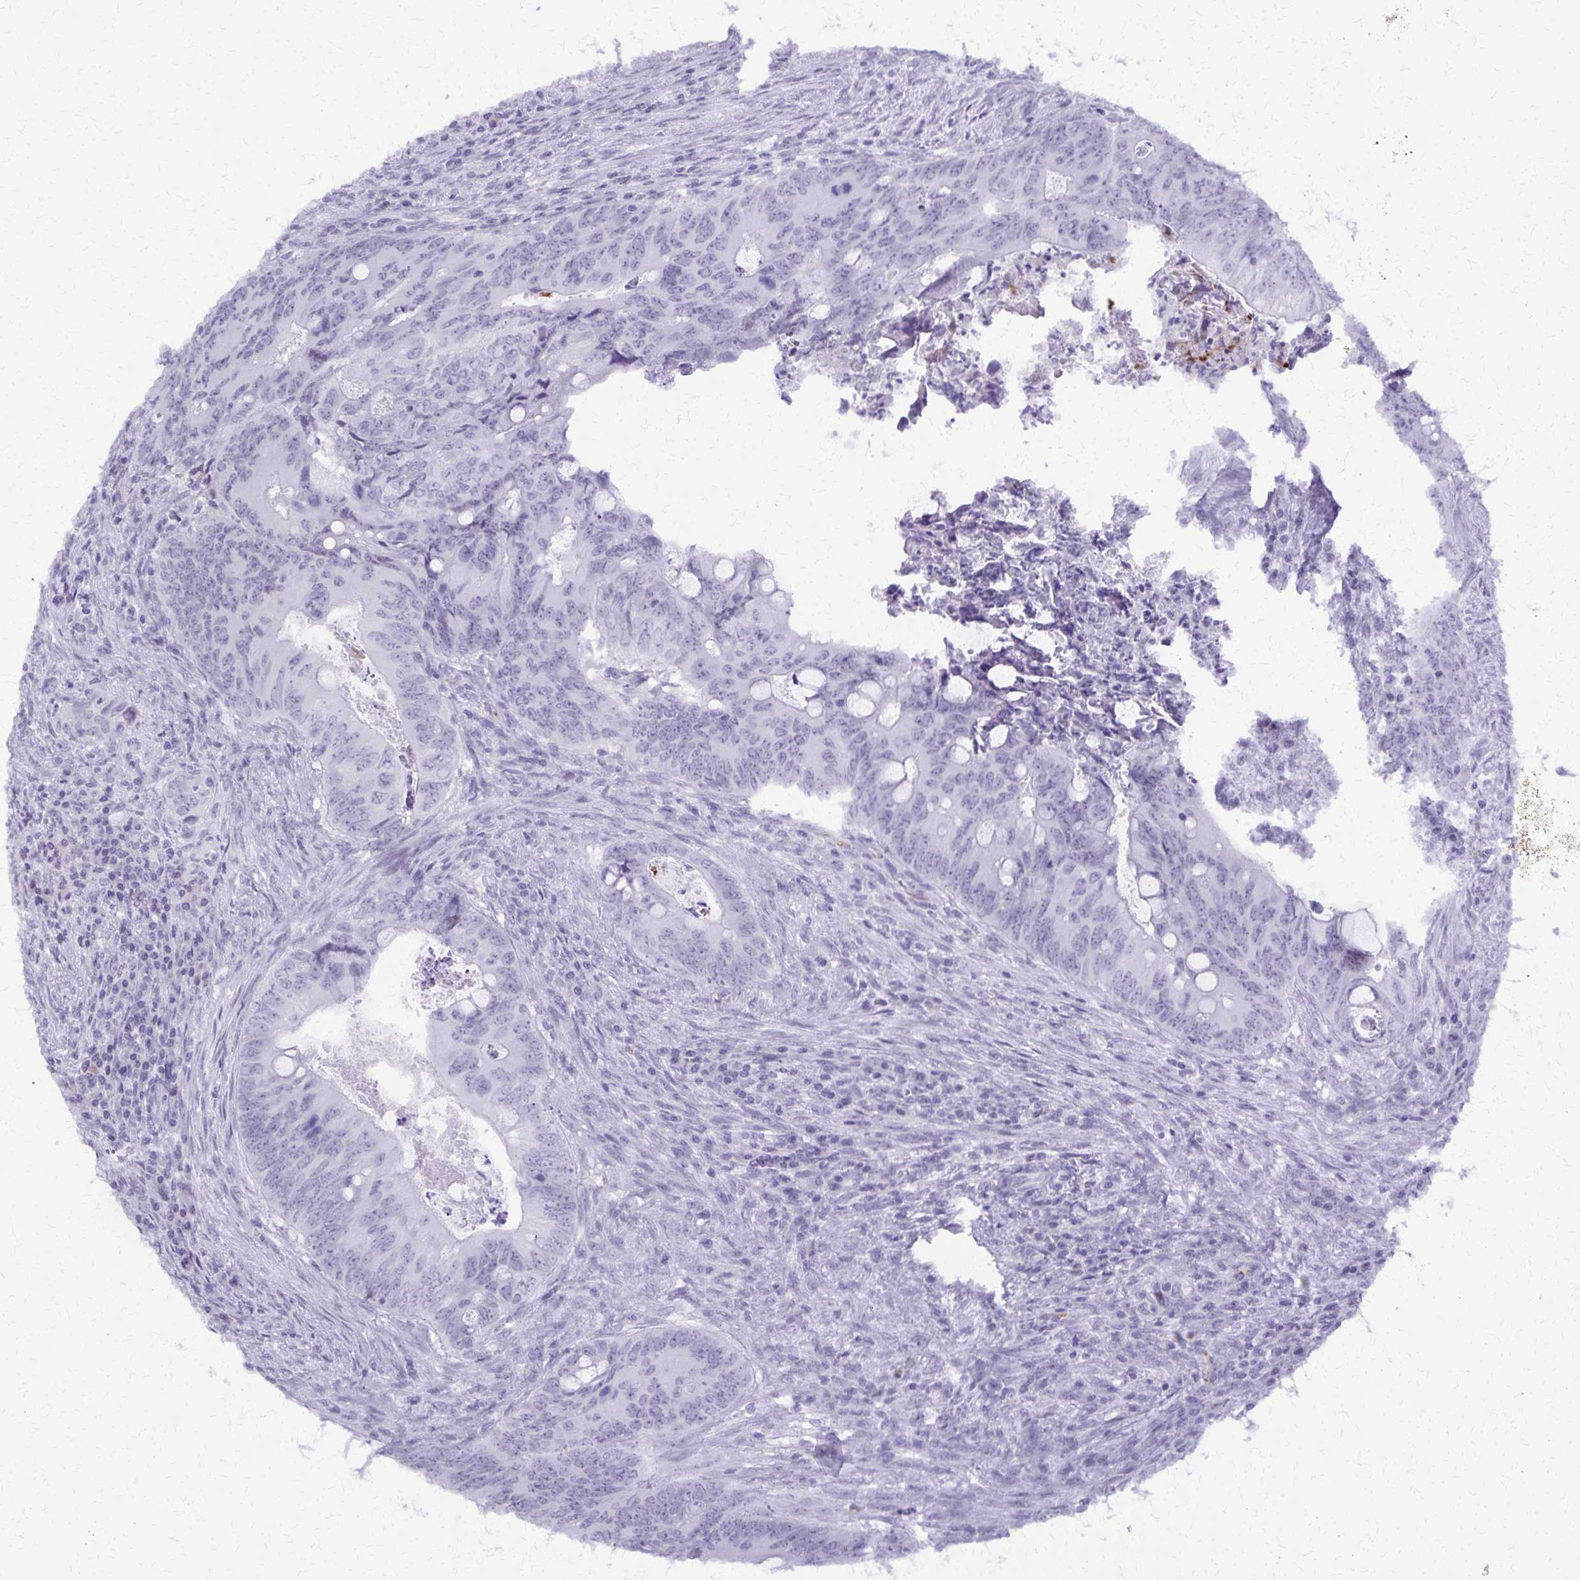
{"staining": {"intensity": "negative", "quantity": "none", "location": "none"}, "tissue": "colorectal cancer", "cell_type": "Tumor cells", "image_type": "cancer", "snomed": [{"axis": "morphology", "description": "Adenocarcinoma, NOS"}, {"axis": "topography", "description": "Colon"}], "caption": "High magnification brightfield microscopy of adenocarcinoma (colorectal) stained with DAB (3,3'-diaminobenzidine) (brown) and counterstained with hematoxylin (blue): tumor cells show no significant staining. (Stains: DAB (3,3'-diaminobenzidine) immunohistochemistry with hematoxylin counter stain, Microscopy: brightfield microscopy at high magnification).", "gene": "FAM162B", "patient": {"sex": "female", "age": 74}}